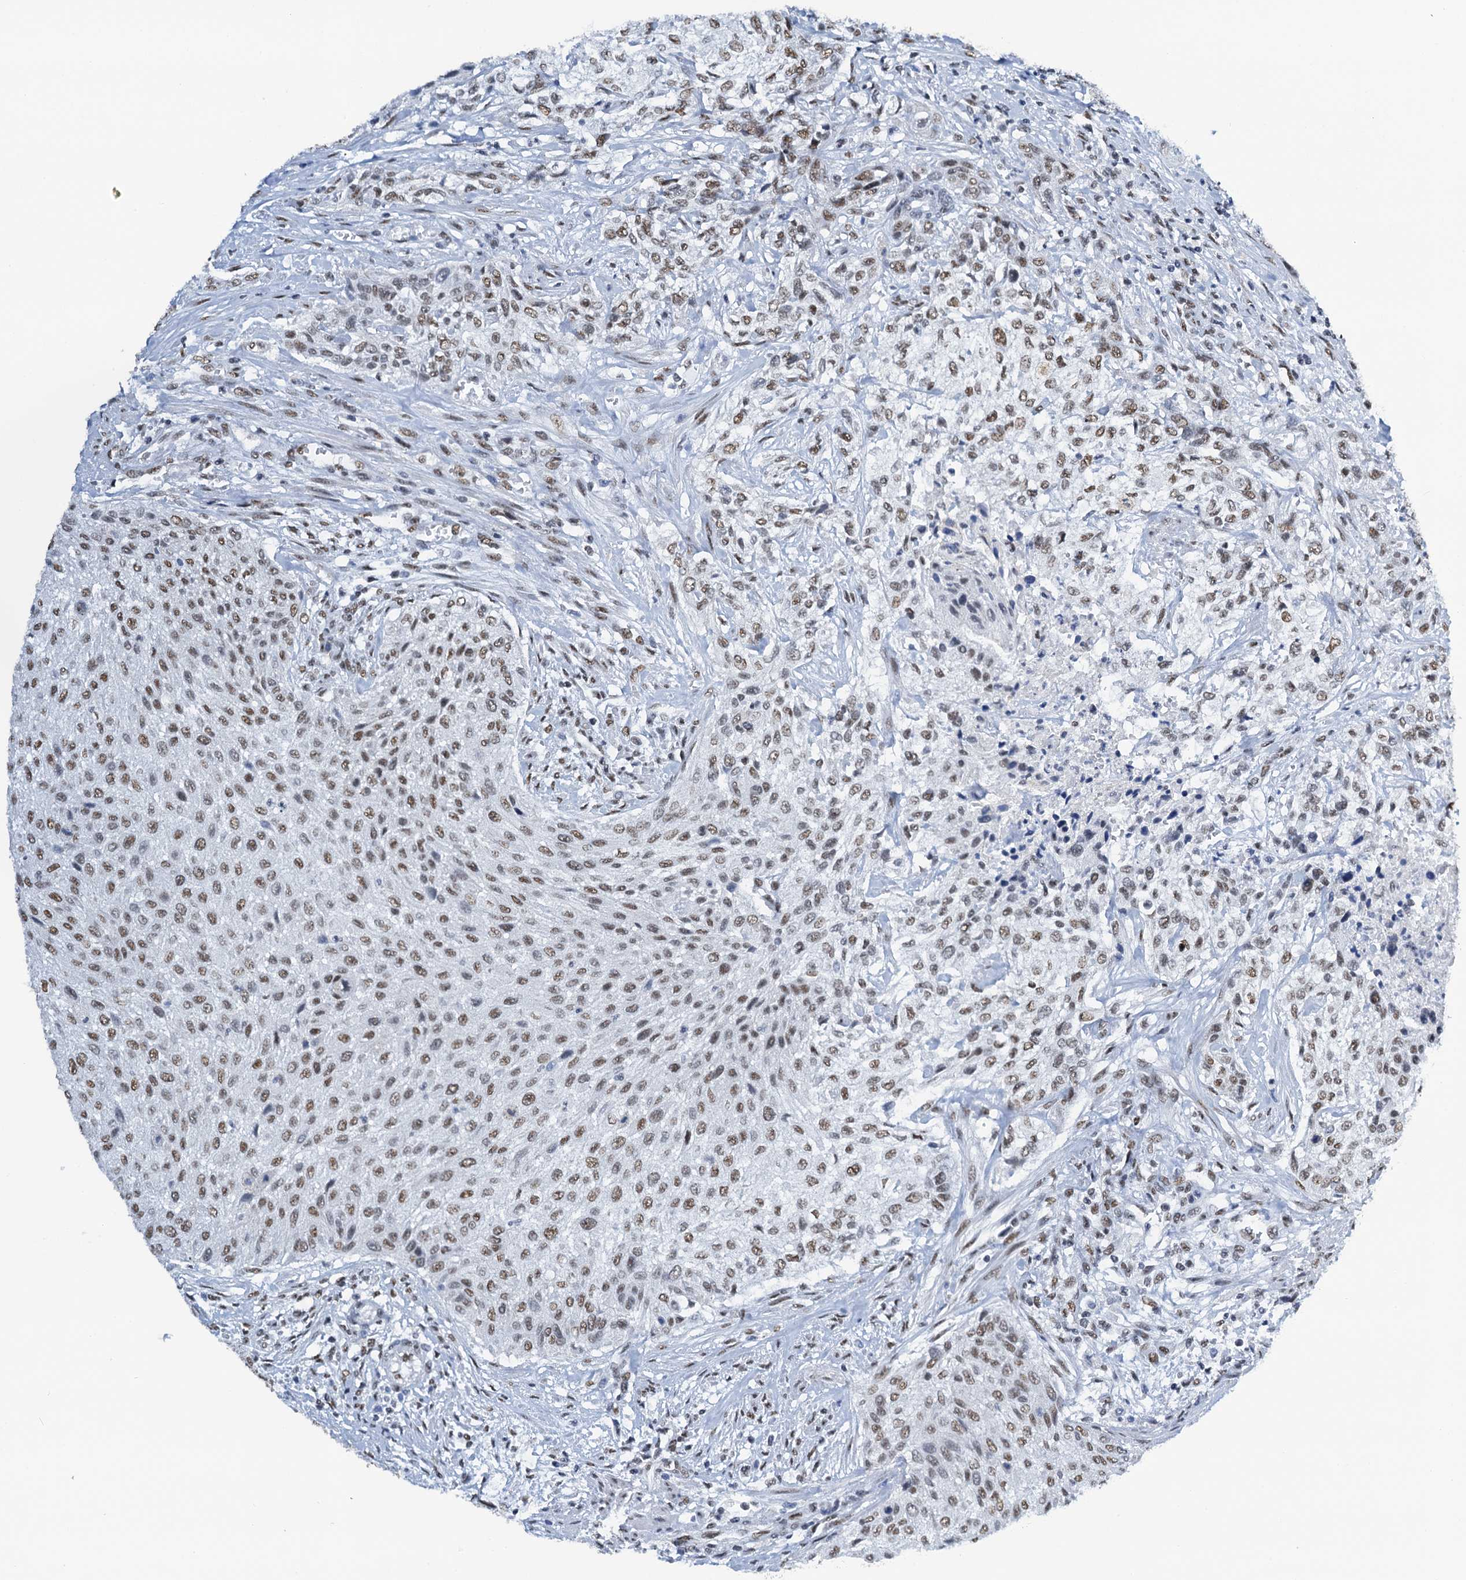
{"staining": {"intensity": "moderate", "quantity": ">75%", "location": "nuclear"}, "tissue": "urothelial cancer", "cell_type": "Tumor cells", "image_type": "cancer", "snomed": [{"axis": "morphology", "description": "Normal tissue, NOS"}, {"axis": "morphology", "description": "Urothelial carcinoma, NOS"}, {"axis": "topography", "description": "Urinary bladder"}, {"axis": "topography", "description": "Peripheral nerve tissue"}], "caption": "Moderate nuclear positivity is identified in approximately >75% of tumor cells in urothelial cancer. The staining was performed using DAB (3,3'-diaminobenzidine), with brown indicating positive protein expression. Nuclei are stained blue with hematoxylin.", "gene": "SLTM", "patient": {"sex": "male", "age": 35}}